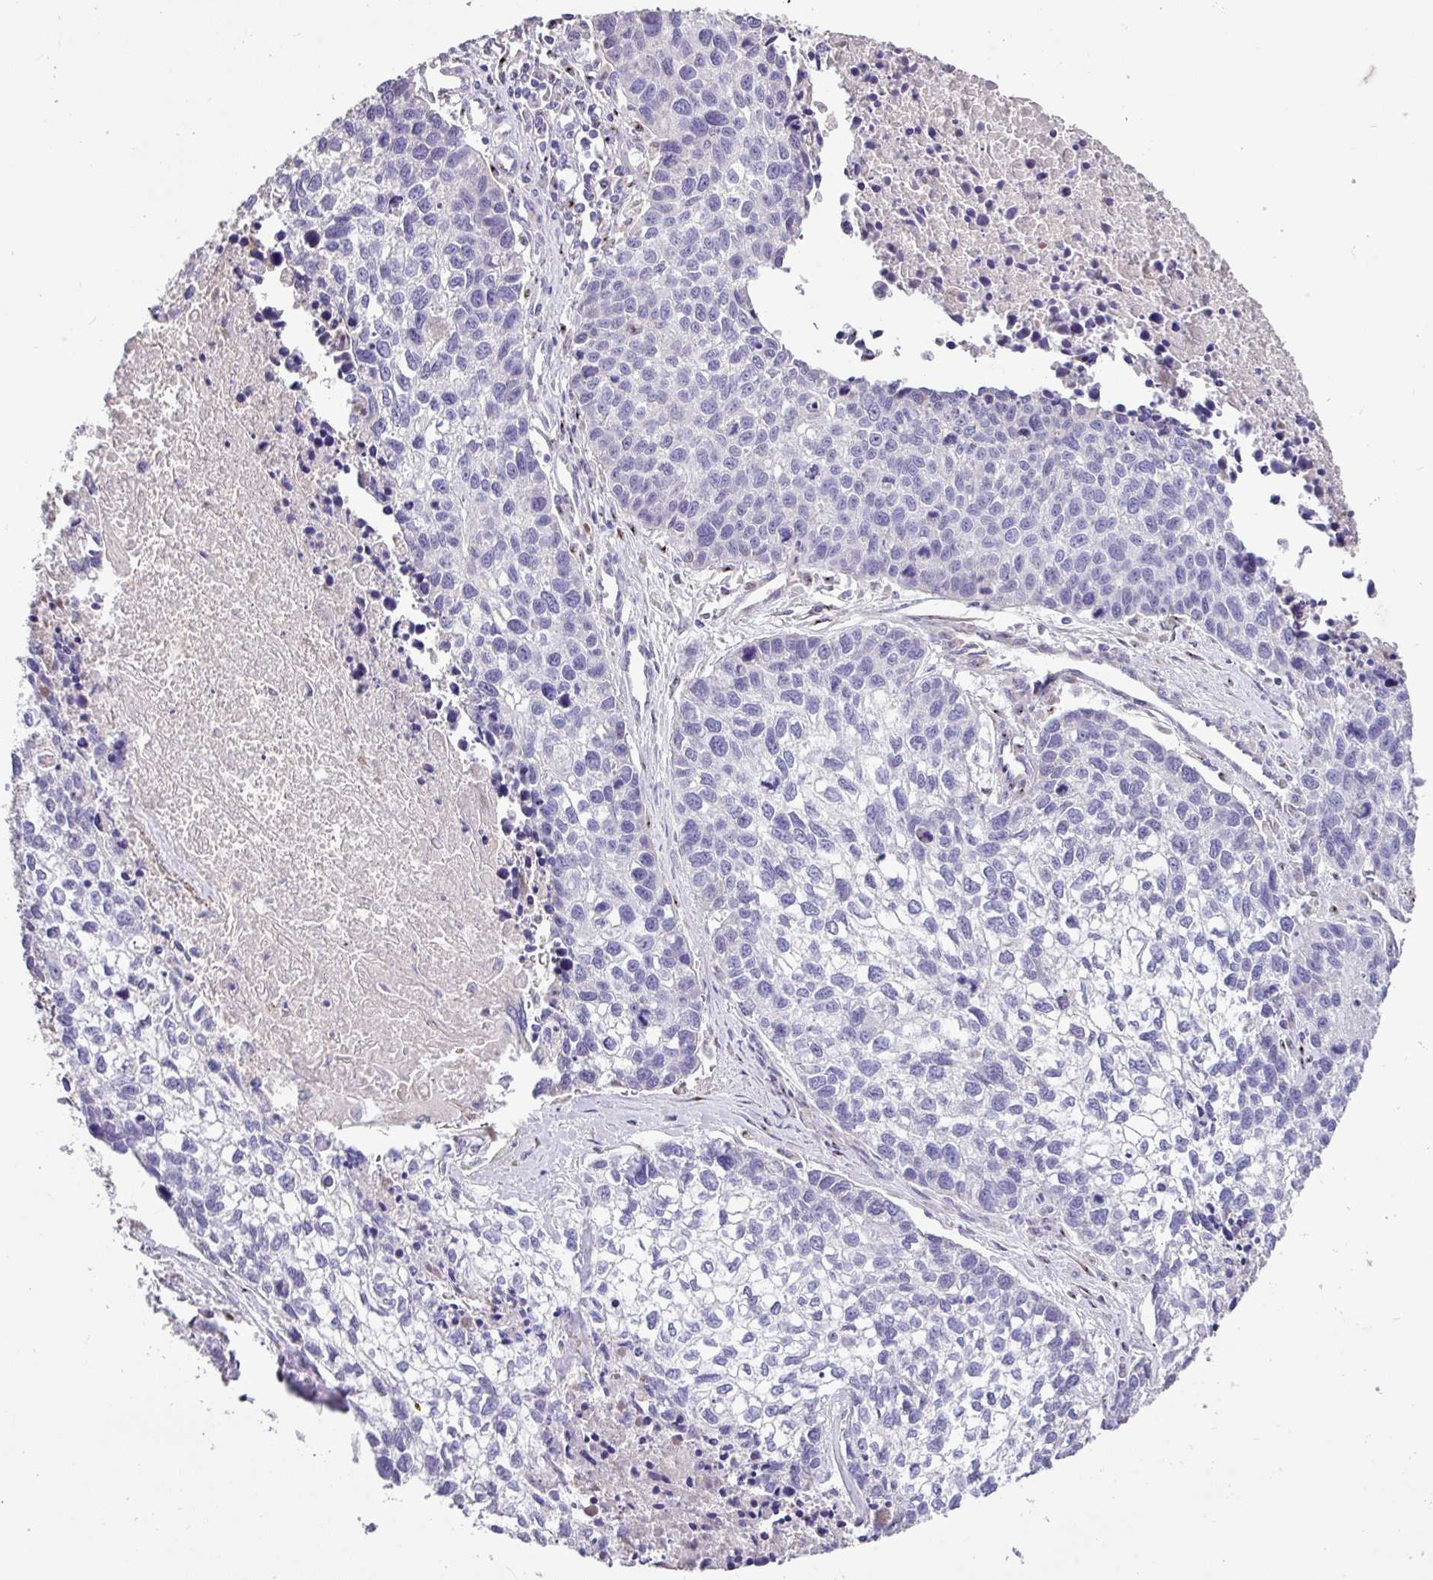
{"staining": {"intensity": "negative", "quantity": "none", "location": "none"}, "tissue": "lung cancer", "cell_type": "Tumor cells", "image_type": "cancer", "snomed": [{"axis": "morphology", "description": "Squamous cell carcinoma, NOS"}, {"axis": "topography", "description": "Lung"}], "caption": "Immunohistochemical staining of human lung cancer demonstrates no significant staining in tumor cells. (DAB immunohistochemistry (IHC) with hematoxylin counter stain).", "gene": "ZG16", "patient": {"sex": "male", "age": 74}}